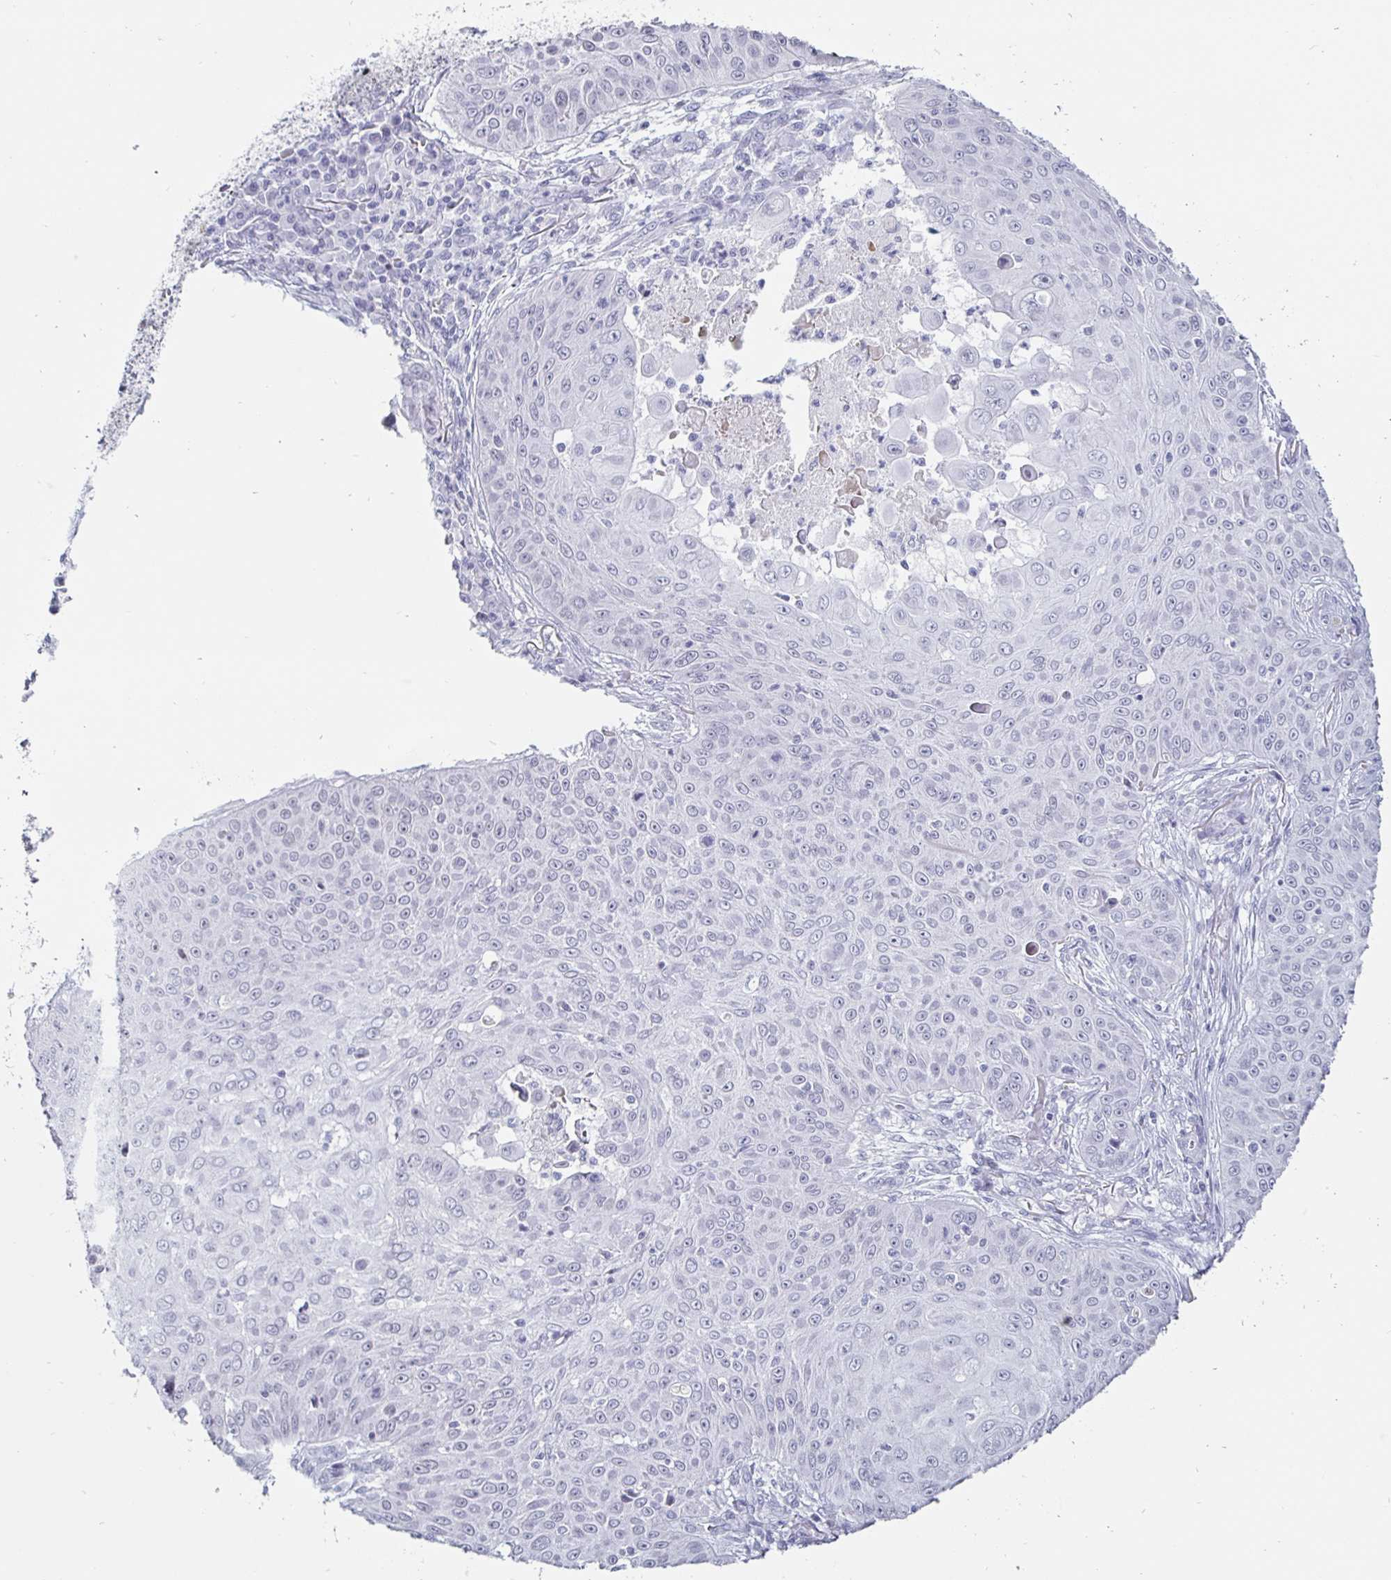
{"staining": {"intensity": "negative", "quantity": "none", "location": "none"}, "tissue": "skin cancer", "cell_type": "Tumor cells", "image_type": "cancer", "snomed": [{"axis": "morphology", "description": "Squamous cell carcinoma, NOS"}, {"axis": "topography", "description": "Skin"}], "caption": "The photomicrograph displays no significant positivity in tumor cells of skin cancer.", "gene": "OOSP2", "patient": {"sex": "male", "age": 82}}